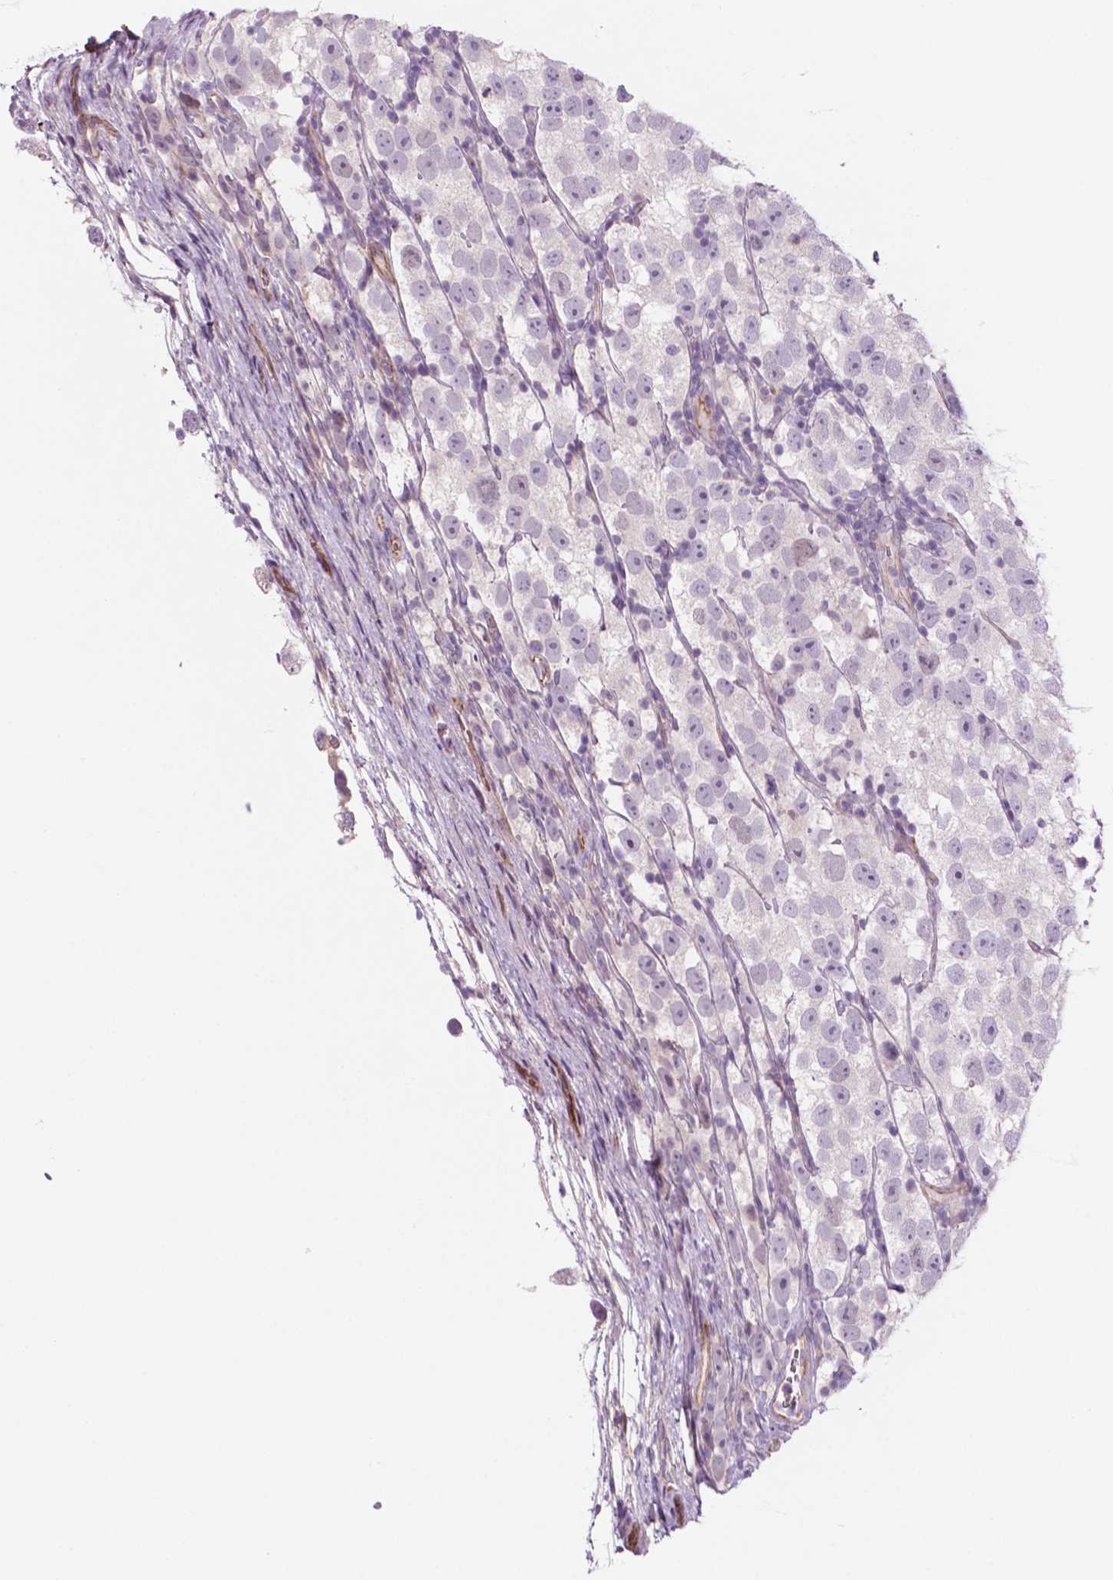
{"staining": {"intensity": "negative", "quantity": "none", "location": "none"}, "tissue": "testis cancer", "cell_type": "Tumor cells", "image_type": "cancer", "snomed": [{"axis": "morphology", "description": "Seminoma, NOS"}, {"axis": "topography", "description": "Testis"}], "caption": "This is a micrograph of IHC staining of testis cancer, which shows no positivity in tumor cells.", "gene": "RND3", "patient": {"sex": "male", "age": 26}}